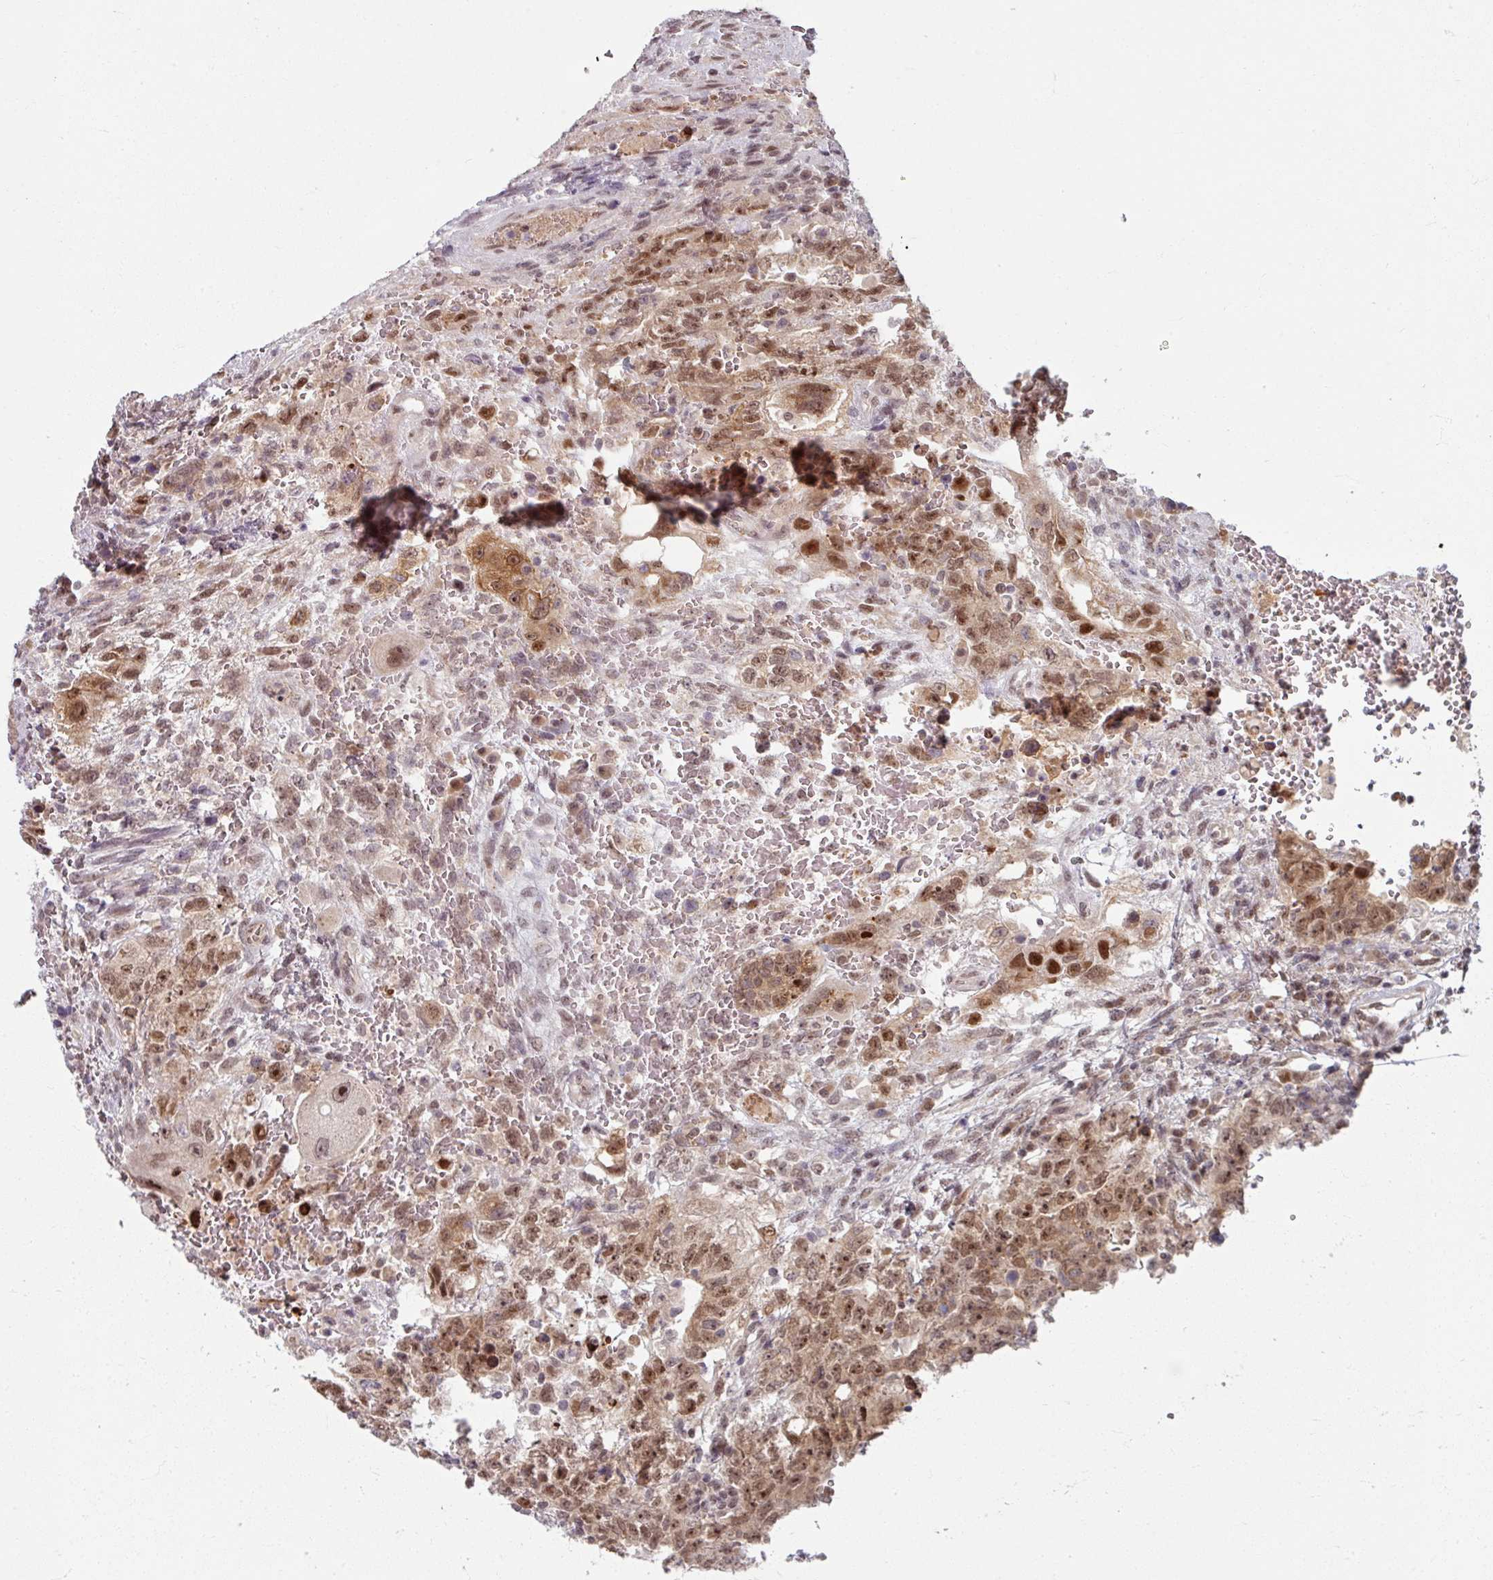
{"staining": {"intensity": "moderate", "quantity": ">75%", "location": "nuclear"}, "tissue": "testis cancer", "cell_type": "Tumor cells", "image_type": "cancer", "snomed": [{"axis": "morphology", "description": "Carcinoma, Embryonal, NOS"}, {"axis": "topography", "description": "Testis"}], "caption": "Immunohistochemical staining of embryonal carcinoma (testis) displays moderate nuclear protein expression in approximately >75% of tumor cells. Nuclei are stained in blue.", "gene": "KLC3", "patient": {"sex": "male", "age": 26}}